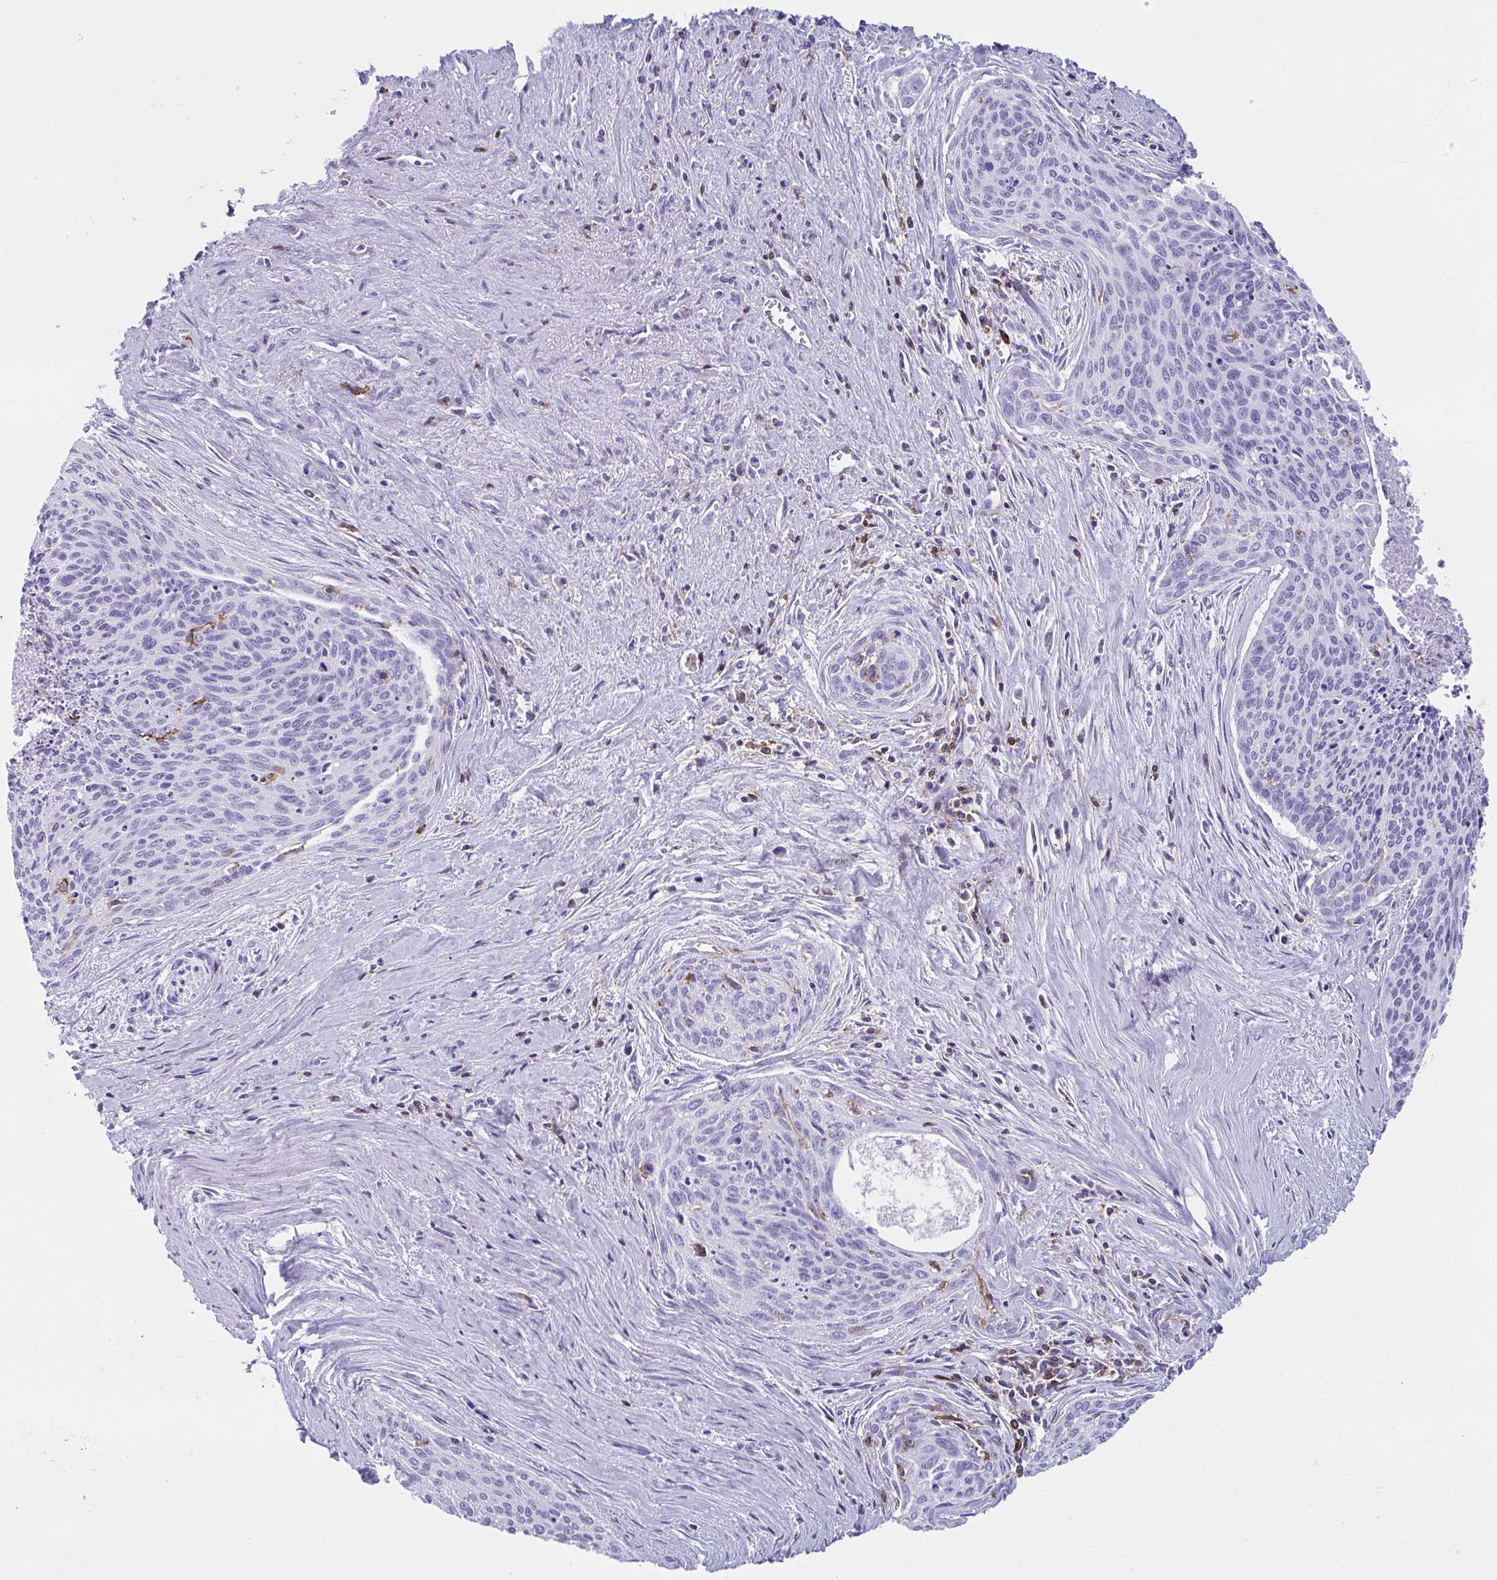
{"staining": {"intensity": "negative", "quantity": "none", "location": "none"}, "tissue": "cervical cancer", "cell_type": "Tumor cells", "image_type": "cancer", "snomed": [{"axis": "morphology", "description": "Squamous cell carcinoma, NOS"}, {"axis": "topography", "description": "Cervix"}], "caption": "Immunohistochemistry (IHC) histopathology image of neoplastic tissue: cervical cancer stained with DAB displays no significant protein expression in tumor cells.", "gene": "SPN", "patient": {"sex": "female", "age": 55}}